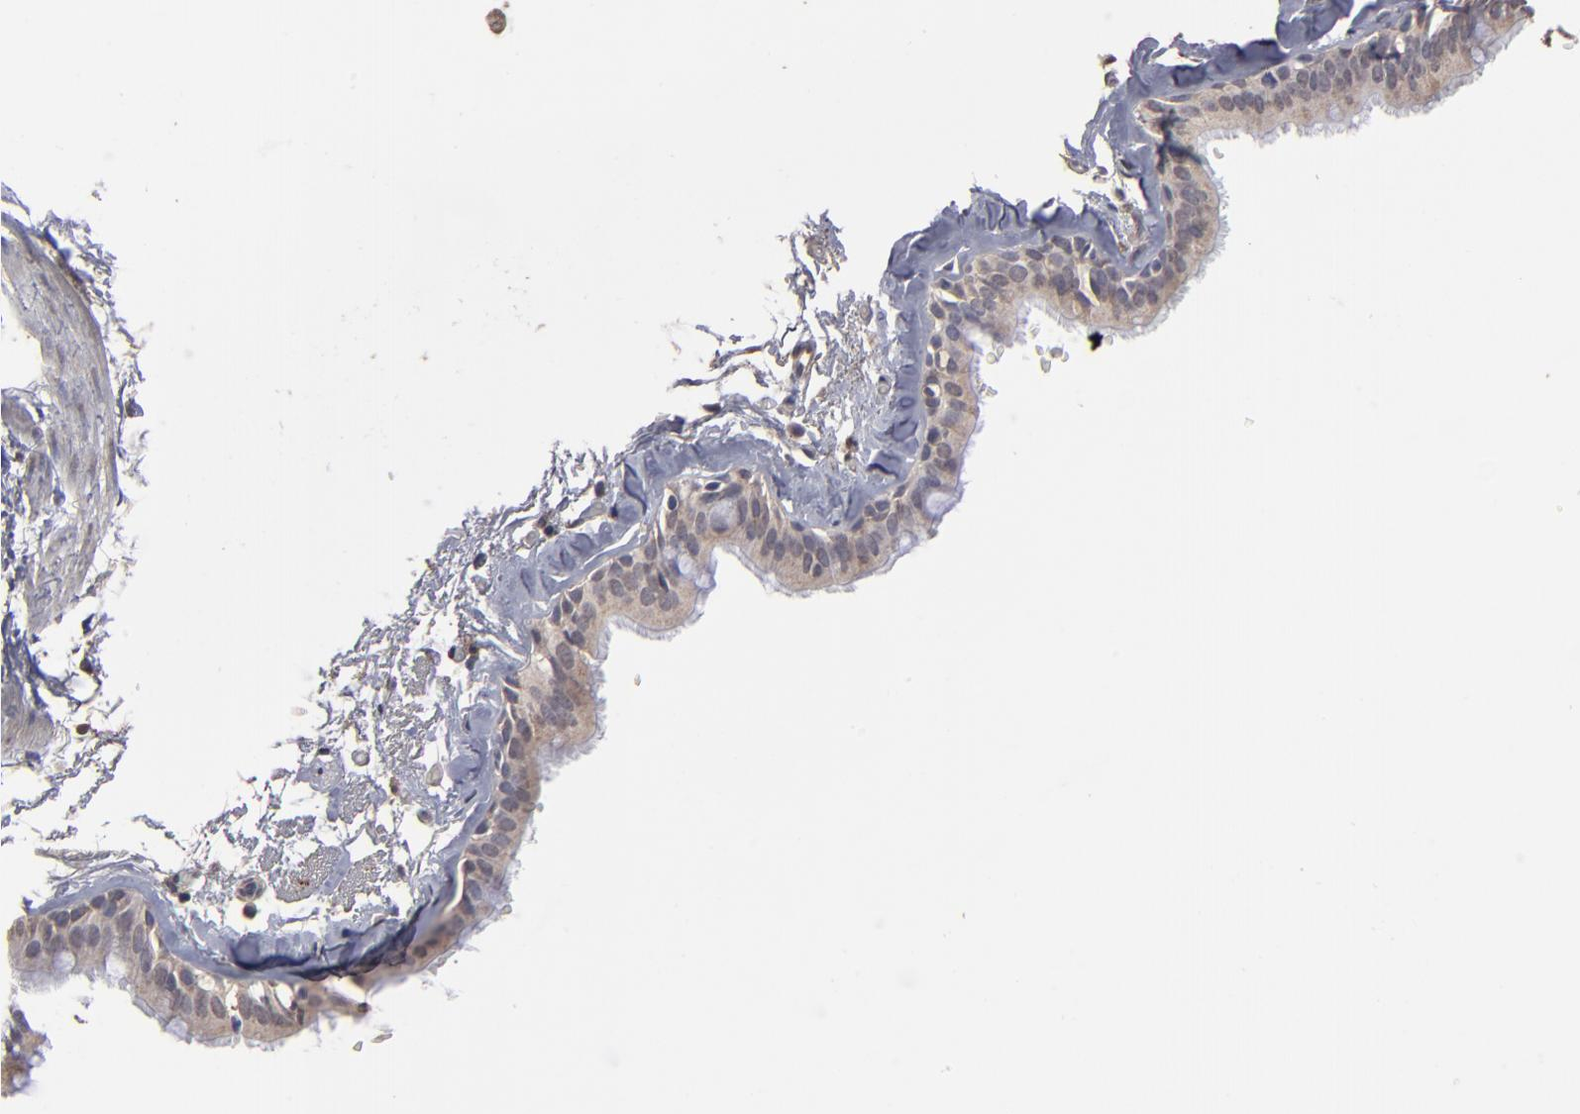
{"staining": {"intensity": "weak", "quantity": "25%-75%", "location": "cytoplasmic/membranous"}, "tissue": "bronchus", "cell_type": "Respiratory epithelial cells", "image_type": "normal", "snomed": [{"axis": "morphology", "description": "Normal tissue, NOS"}, {"axis": "topography", "description": "Bronchus"}, {"axis": "topography", "description": "Lung"}], "caption": "Immunohistochemistry photomicrograph of normal human bronchus stained for a protein (brown), which exhibits low levels of weak cytoplasmic/membranous staining in approximately 25%-75% of respiratory epithelial cells.", "gene": "ITGB5", "patient": {"sex": "female", "age": 56}}